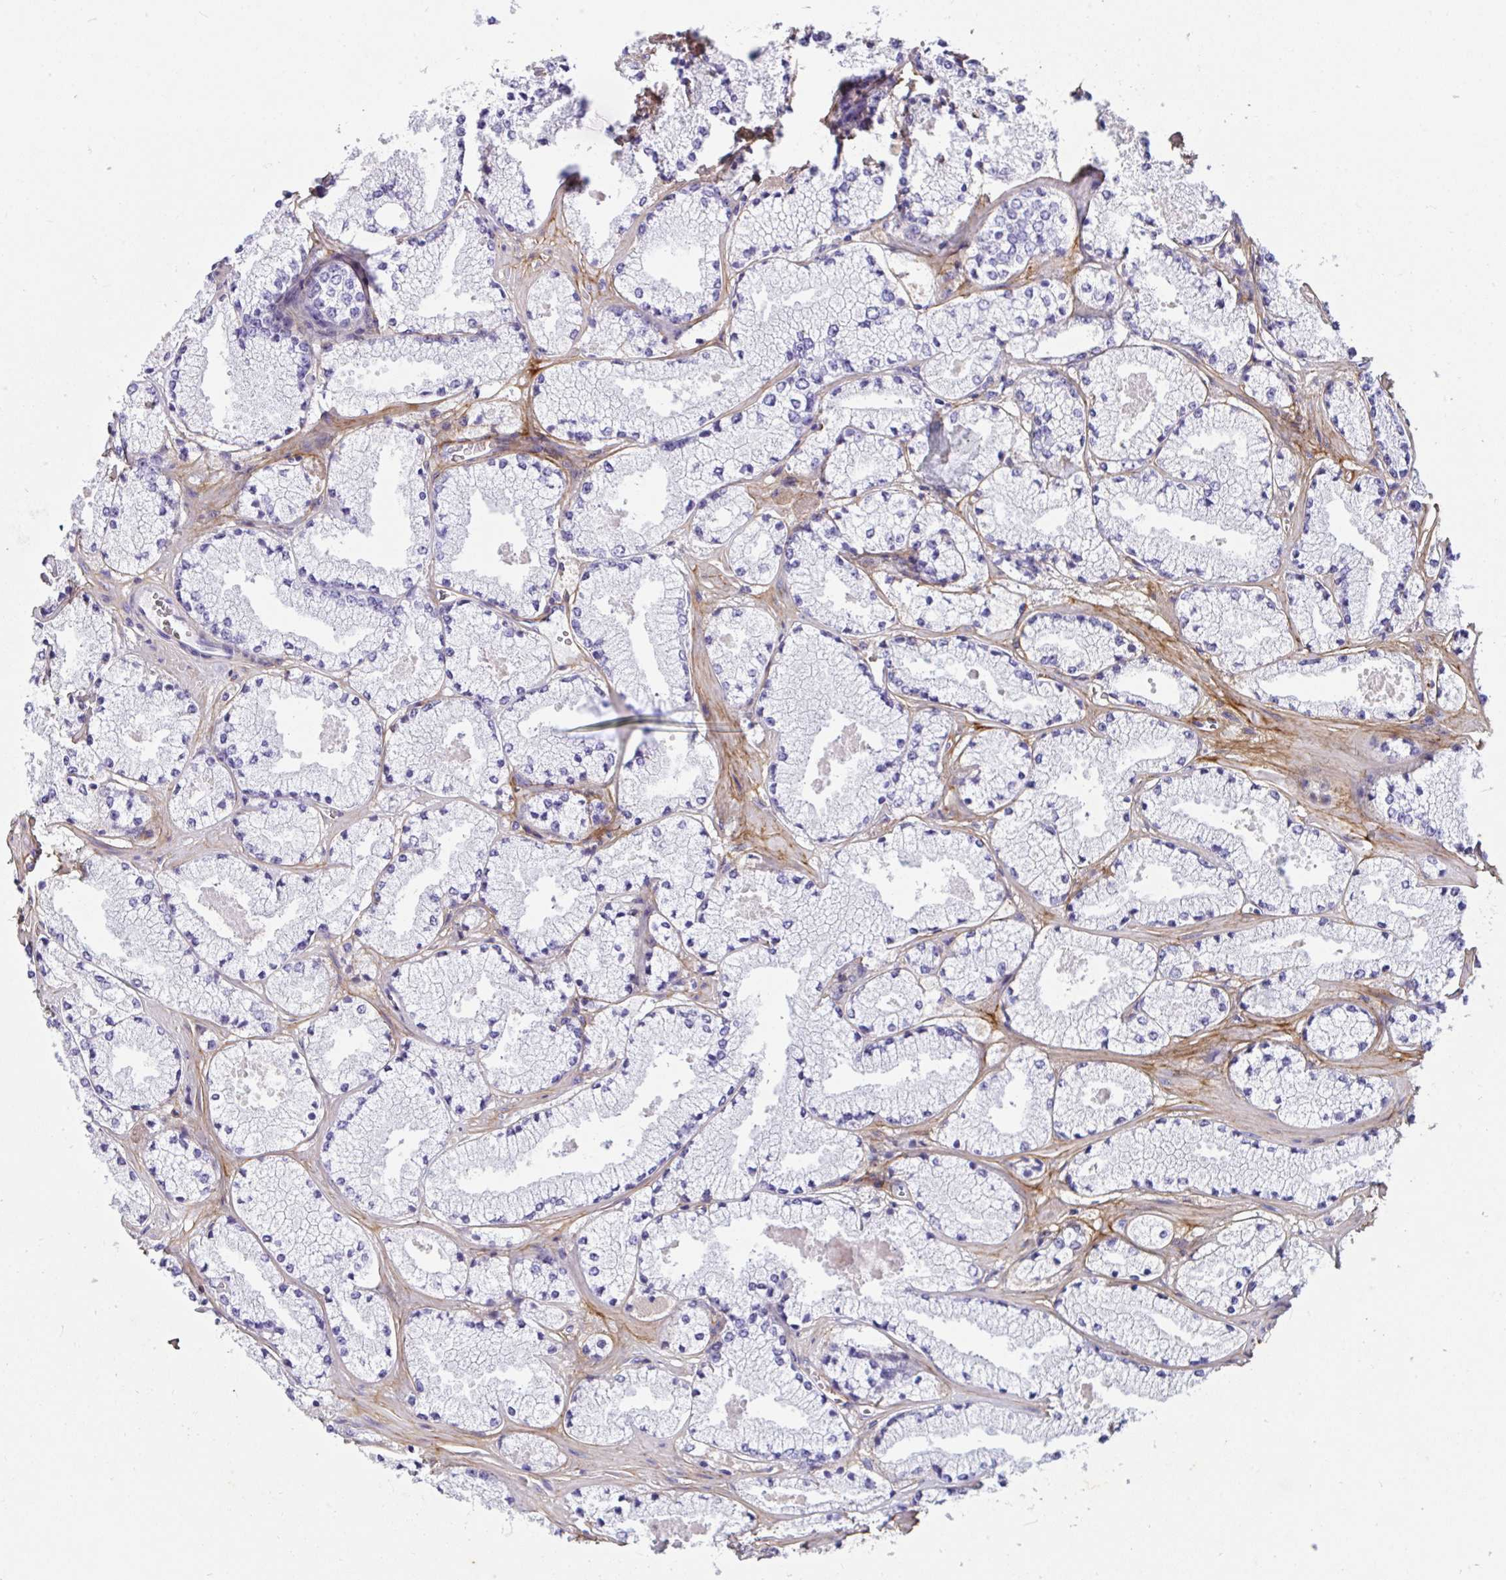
{"staining": {"intensity": "negative", "quantity": "none", "location": "none"}, "tissue": "prostate cancer", "cell_type": "Tumor cells", "image_type": "cancer", "snomed": [{"axis": "morphology", "description": "Adenocarcinoma, High grade"}, {"axis": "topography", "description": "Prostate"}], "caption": "Immunohistochemical staining of prostate cancer displays no significant expression in tumor cells.", "gene": "LHFPL6", "patient": {"sex": "male", "age": 63}}